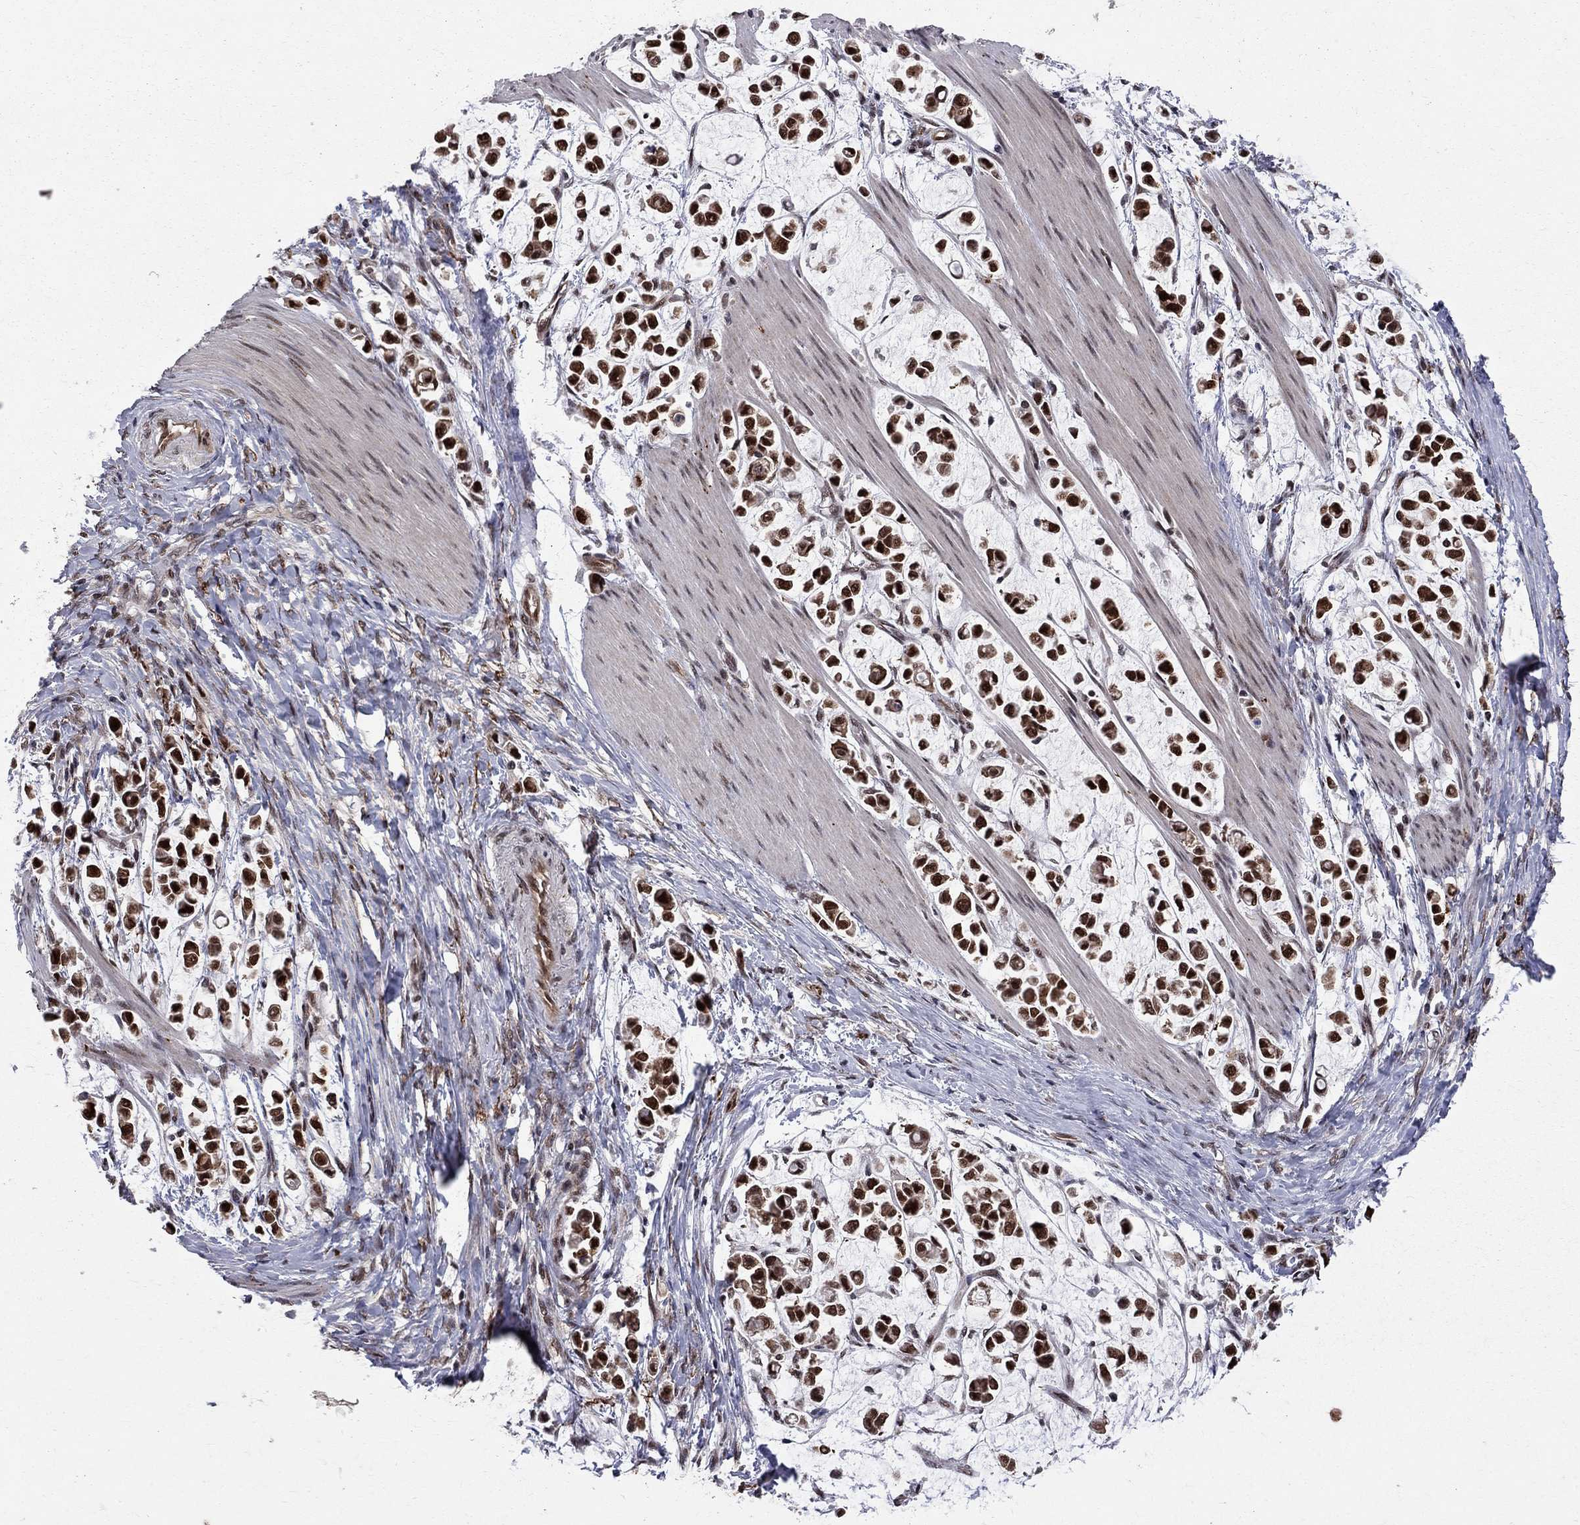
{"staining": {"intensity": "strong", "quantity": ">75%", "location": "nuclear"}, "tissue": "stomach cancer", "cell_type": "Tumor cells", "image_type": "cancer", "snomed": [{"axis": "morphology", "description": "Adenocarcinoma, NOS"}, {"axis": "topography", "description": "Stomach"}], "caption": "Human stomach cancer stained for a protein (brown) shows strong nuclear positive expression in approximately >75% of tumor cells.", "gene": "SAP30L", "patient": {"sex": "male", "age": 82}}